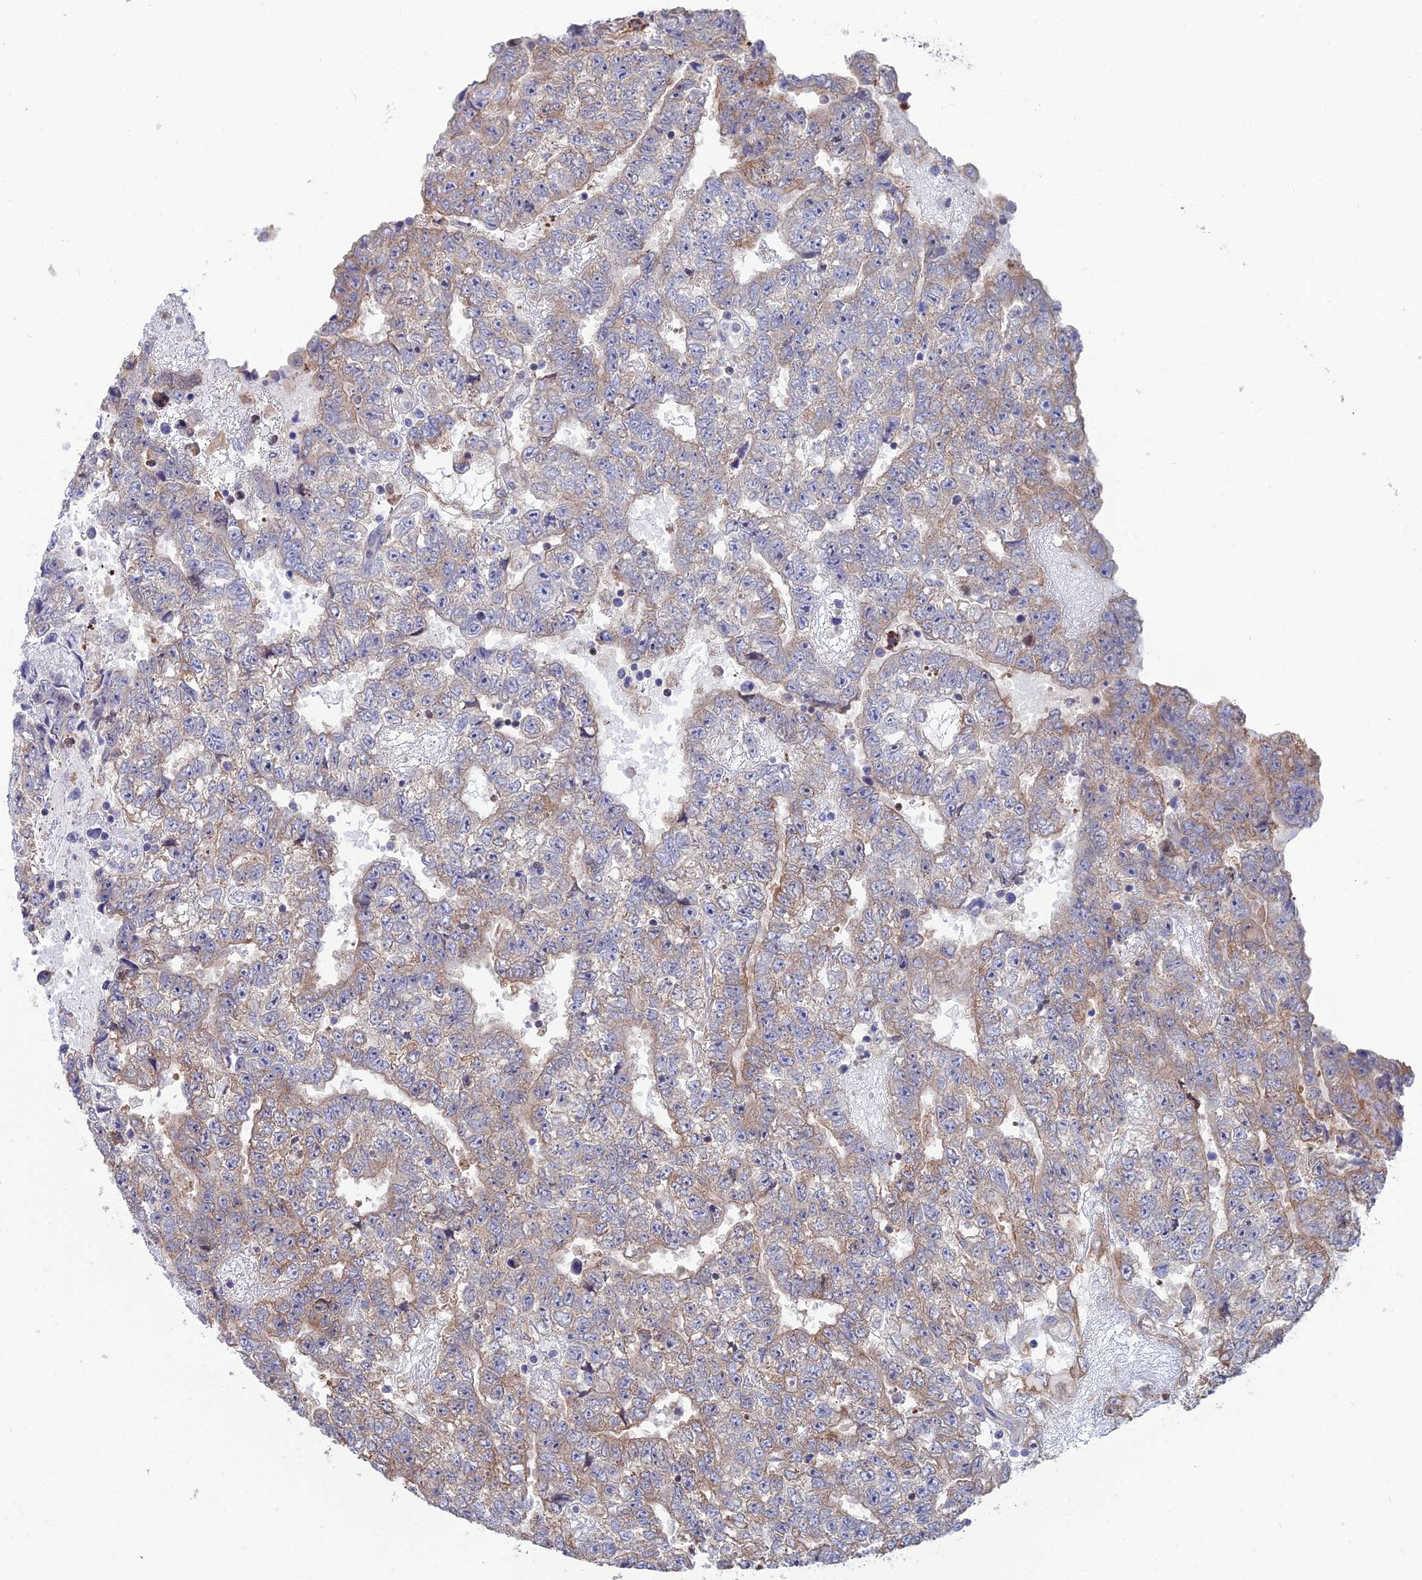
{"staining": {"intensity": "moderate", "quantity": "25%-75%", "location": "cytoplasmic/membranous"}, "tissue": "testis cancer", "cell_type": "Tumor cells", "image_type": "cancer", "snomed": [{"axis": "morphology", "description": "Carcinoma, Embryonal, NOS"}, {"axis": "topography", "description": "Testis"}], "caption": "DAB immunohistochemical staining of human embryonal carcinoma (testis) shows moderate cytoplasmic/membranous protein expression in approximately 25%-75% of tumor cells.", "gene": "DNPEP", "patient": {"sex": "male", "age": 25}}